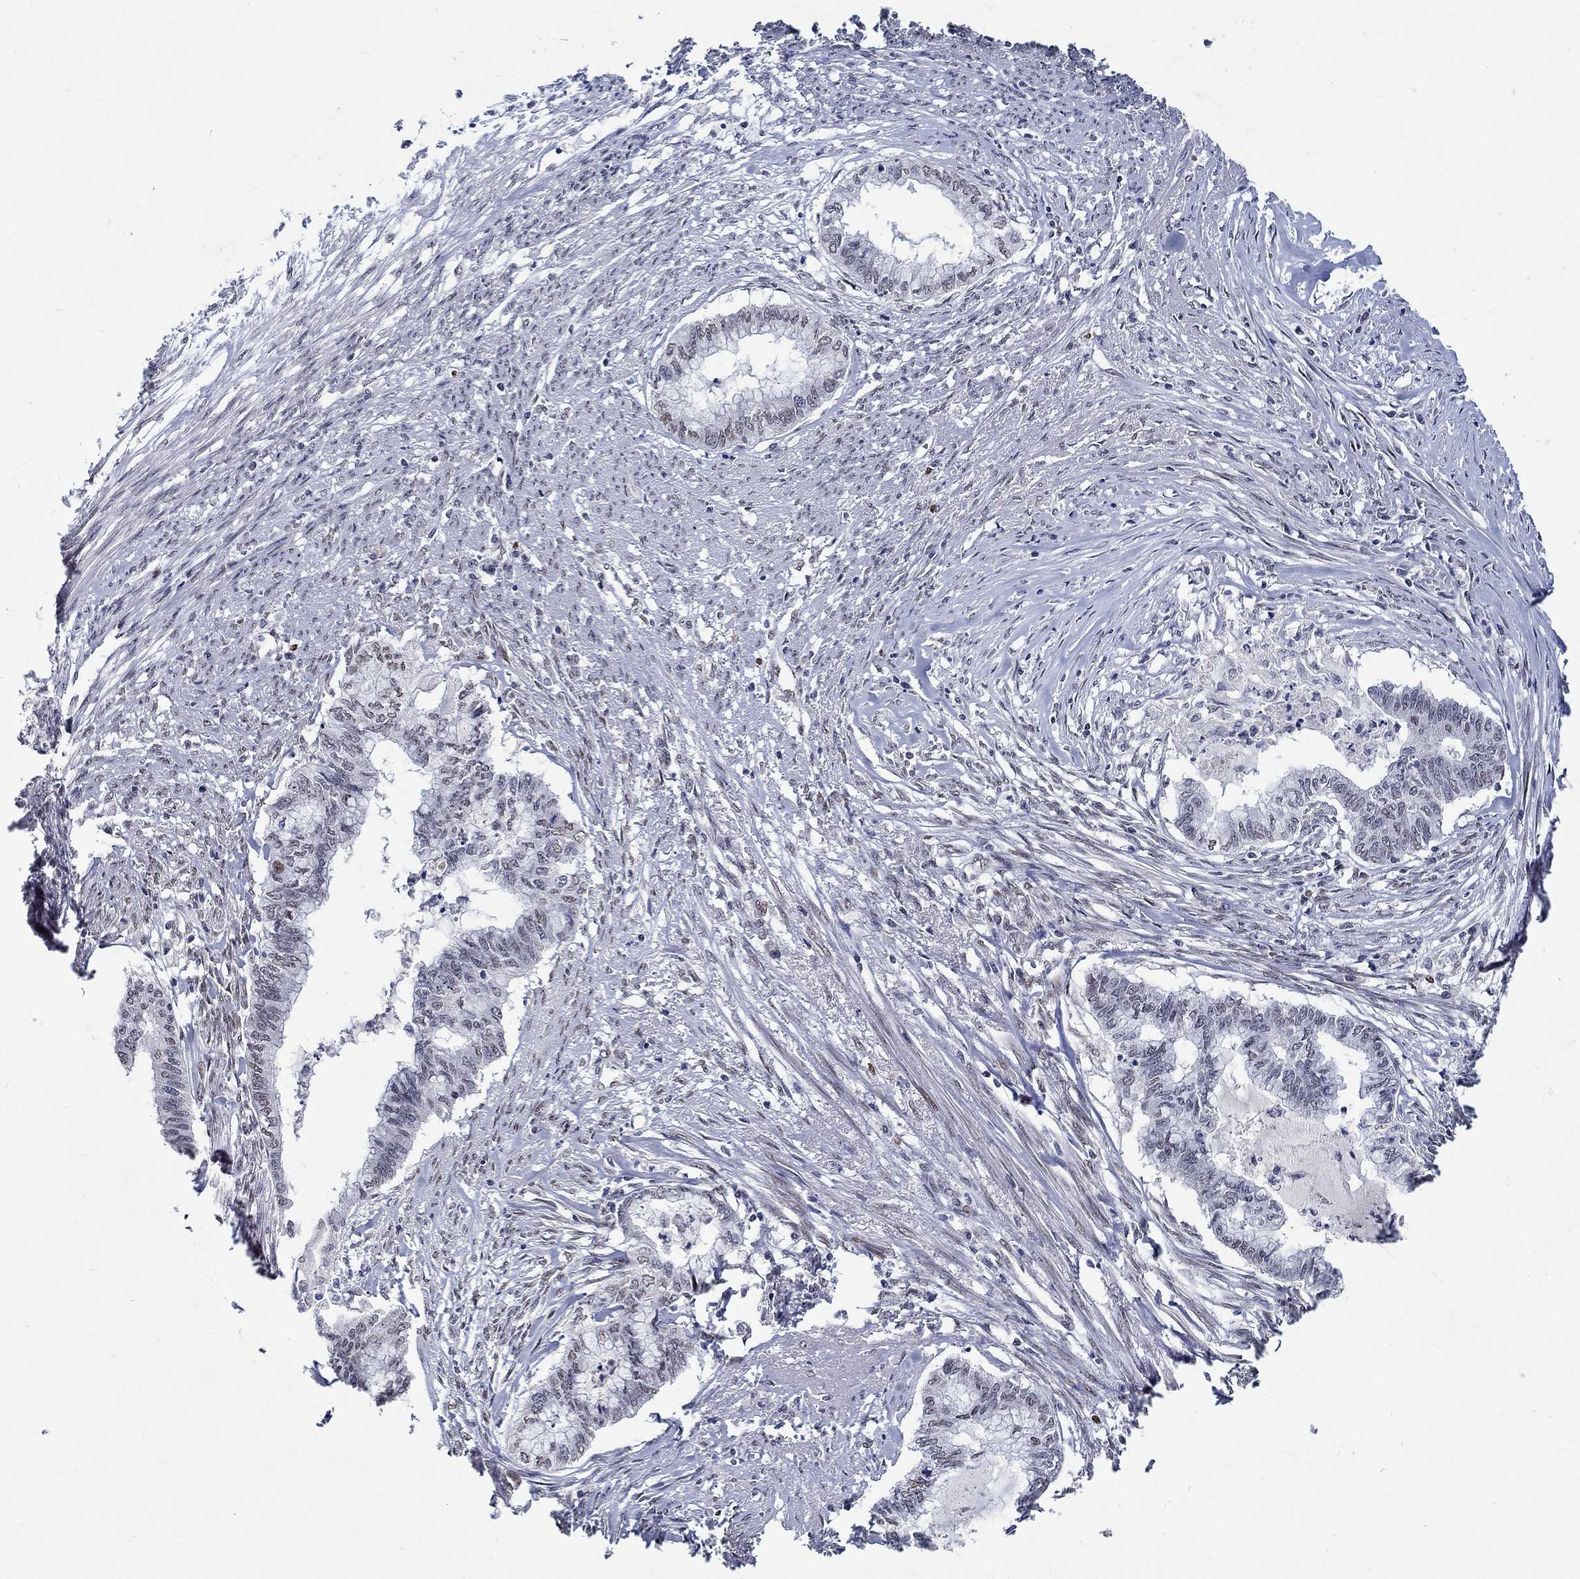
{"staining": {"intensity": "weak", "quantity": "<25%", "location": "nuclear"}, "tissue": "endometrial cancer", "cell_type": "Tumor cells", "image_type": "cancer", "snomed": [{"axis": "morphology", "description": "Adenocarcinoma, NOS"}, {"axis": "topography", "description": "Endometrium"}], "caption": "Tumor cells are negative for brown protein staining in endometrial cancer (adenocarcinoma).", "gene": "GATA2", "patient": {"sex": "female", "age": 79}}